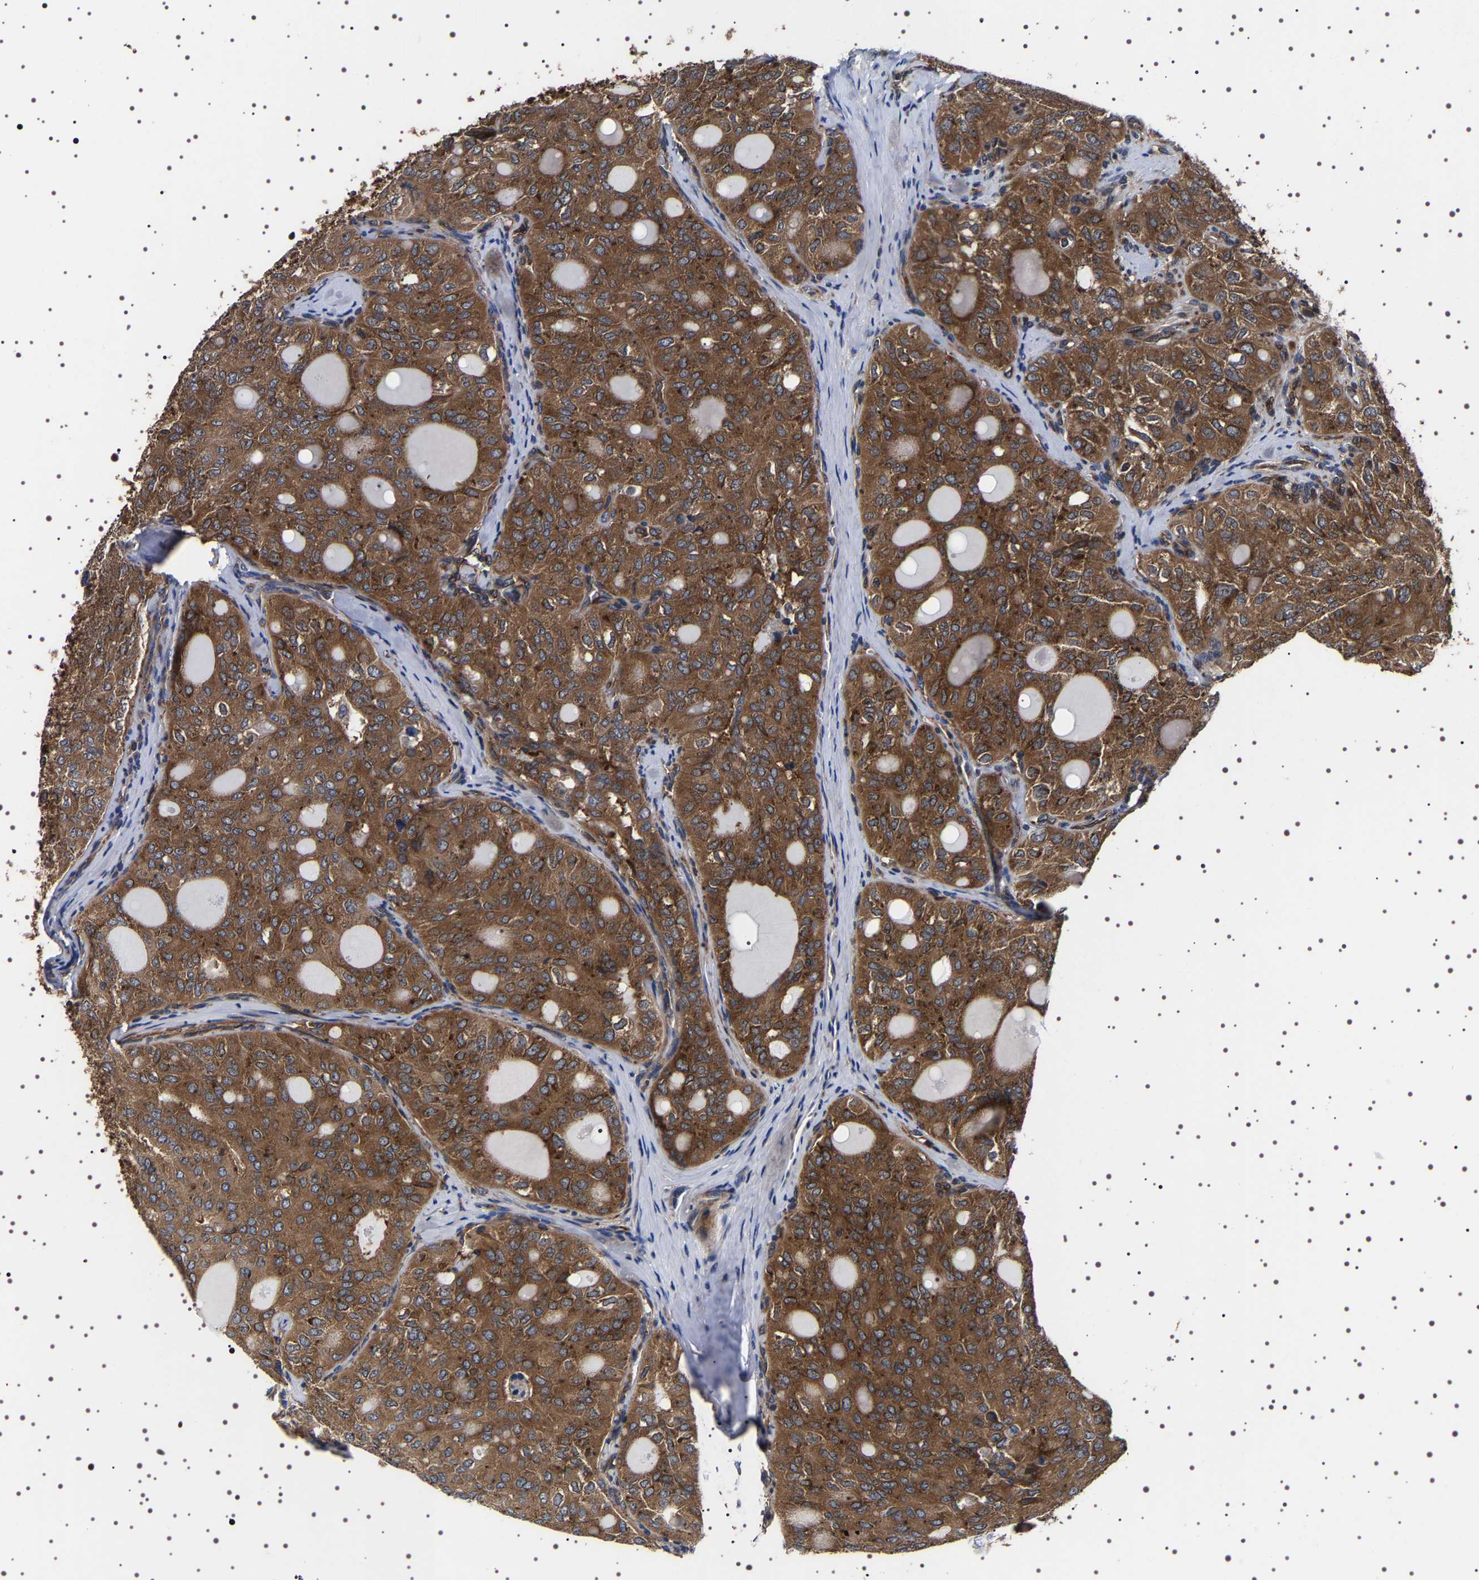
{"staining": {"intensity": "moderate", "quantity": ">75%", "location": "cytoplasmic/membranous"}, "tissue": "thyroid cancer", "cell_type": "Tumor cells", "image_type": "cancer", "snomed": [{"axis": "morphology", "description": "Follicular adenoma carcinoma, NOS"}, {"axis": "topography", "description": "Thyroid gland"}], "caption": "DAB immunohistochemical staining of thyroid cancer (follicular adenoma carcinoma) shows moderate cytoplasmic/membranous protein expression in approximately >75% of tumor cells.", "gene": "DARS1", "patient": {"sex": "male", "age": 75}}